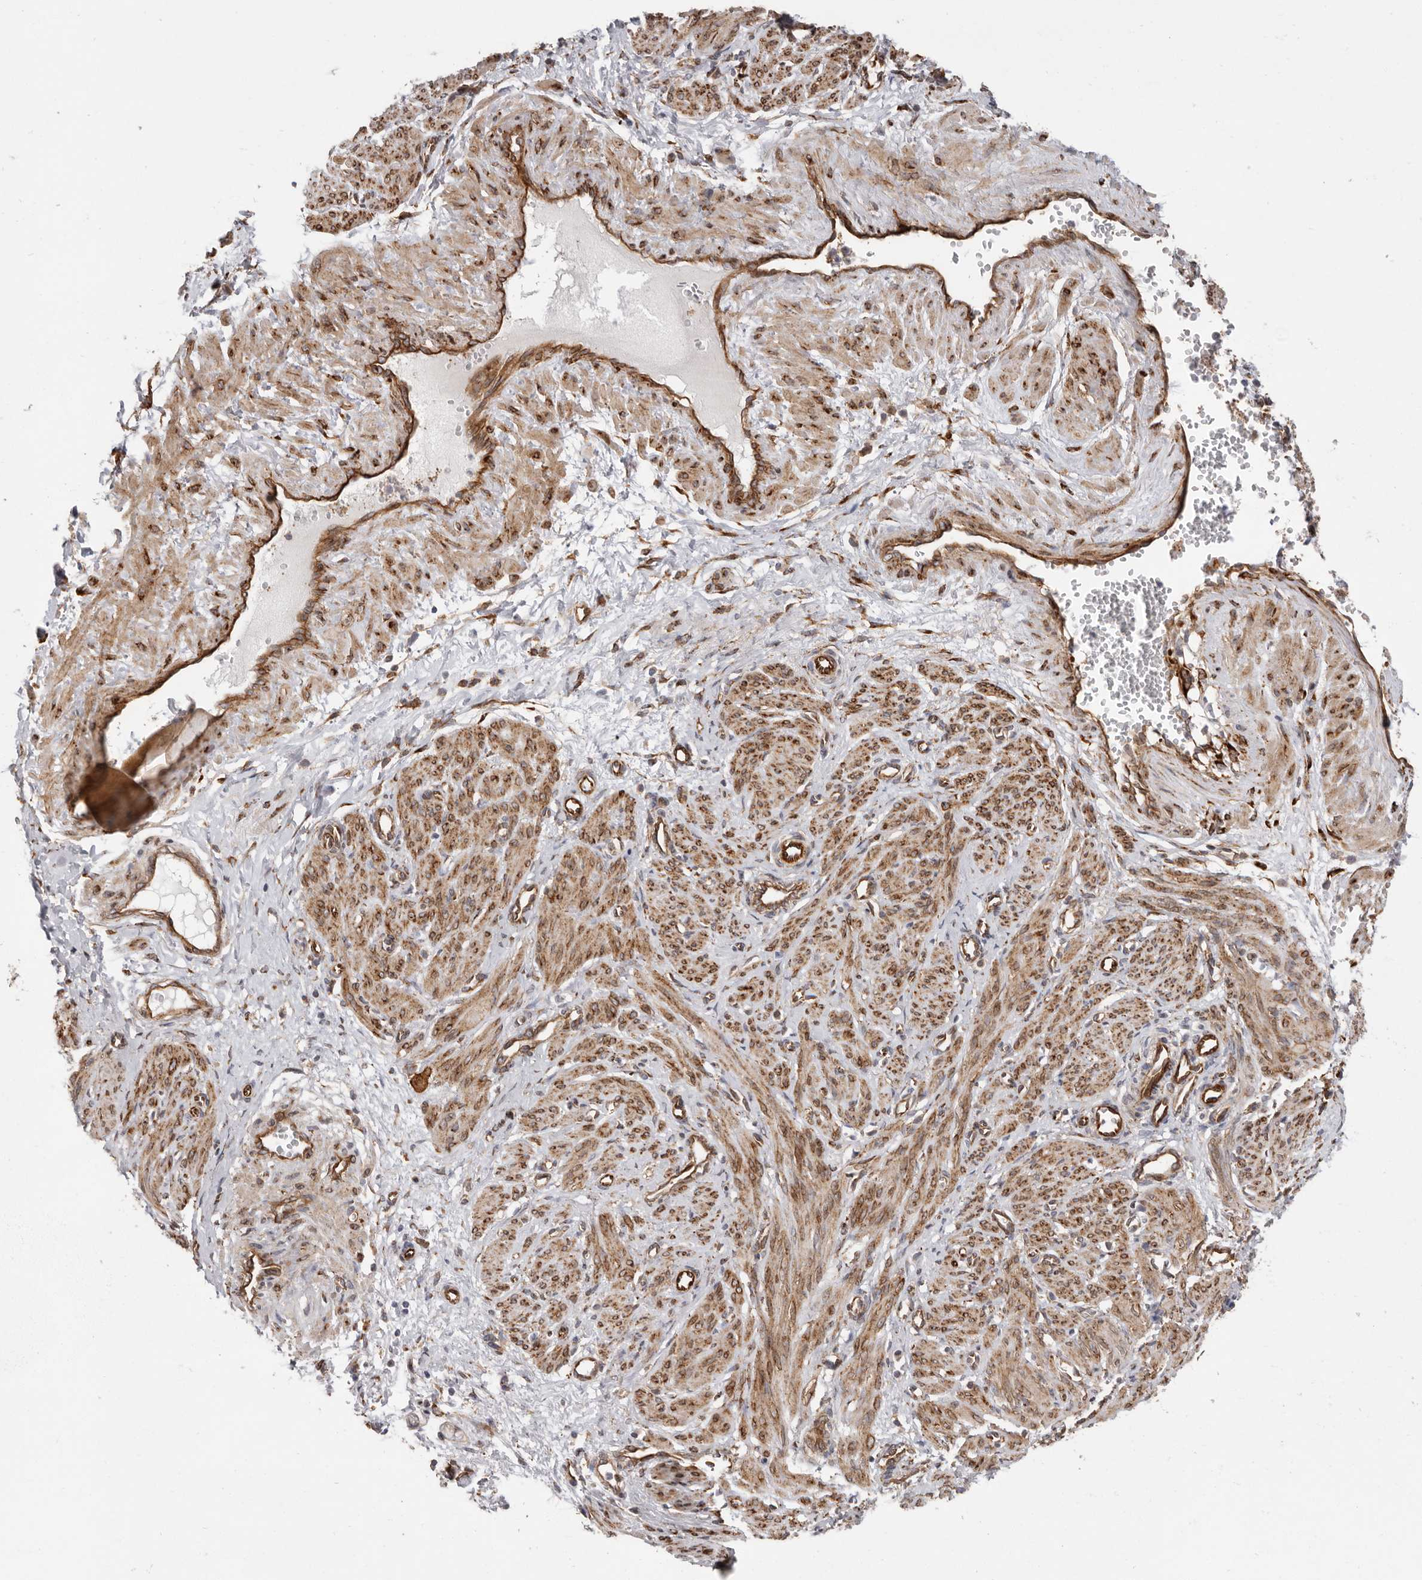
{"staining": {"intensity": "moderate", "quantity": ">75%", "location": "cytoplasmic/membranous"}, "tissue": "smooth muscle", "cell_type": "Smooth muscle cells", "image_type": "normal", "snomed": [{"axis": "morphology", "description": "Normal tissue, NOS"}, {"axis": "topography", "description": "Endometrium"}], "caption": "Moderate cytoplasmic/membranous expression for a protein is present in approximately >75% of smooth muscle cells of unremarkable smooth muscle using IHC.", "gene": "WDTC1", "patient": {"sex": "female", "age": 33}}